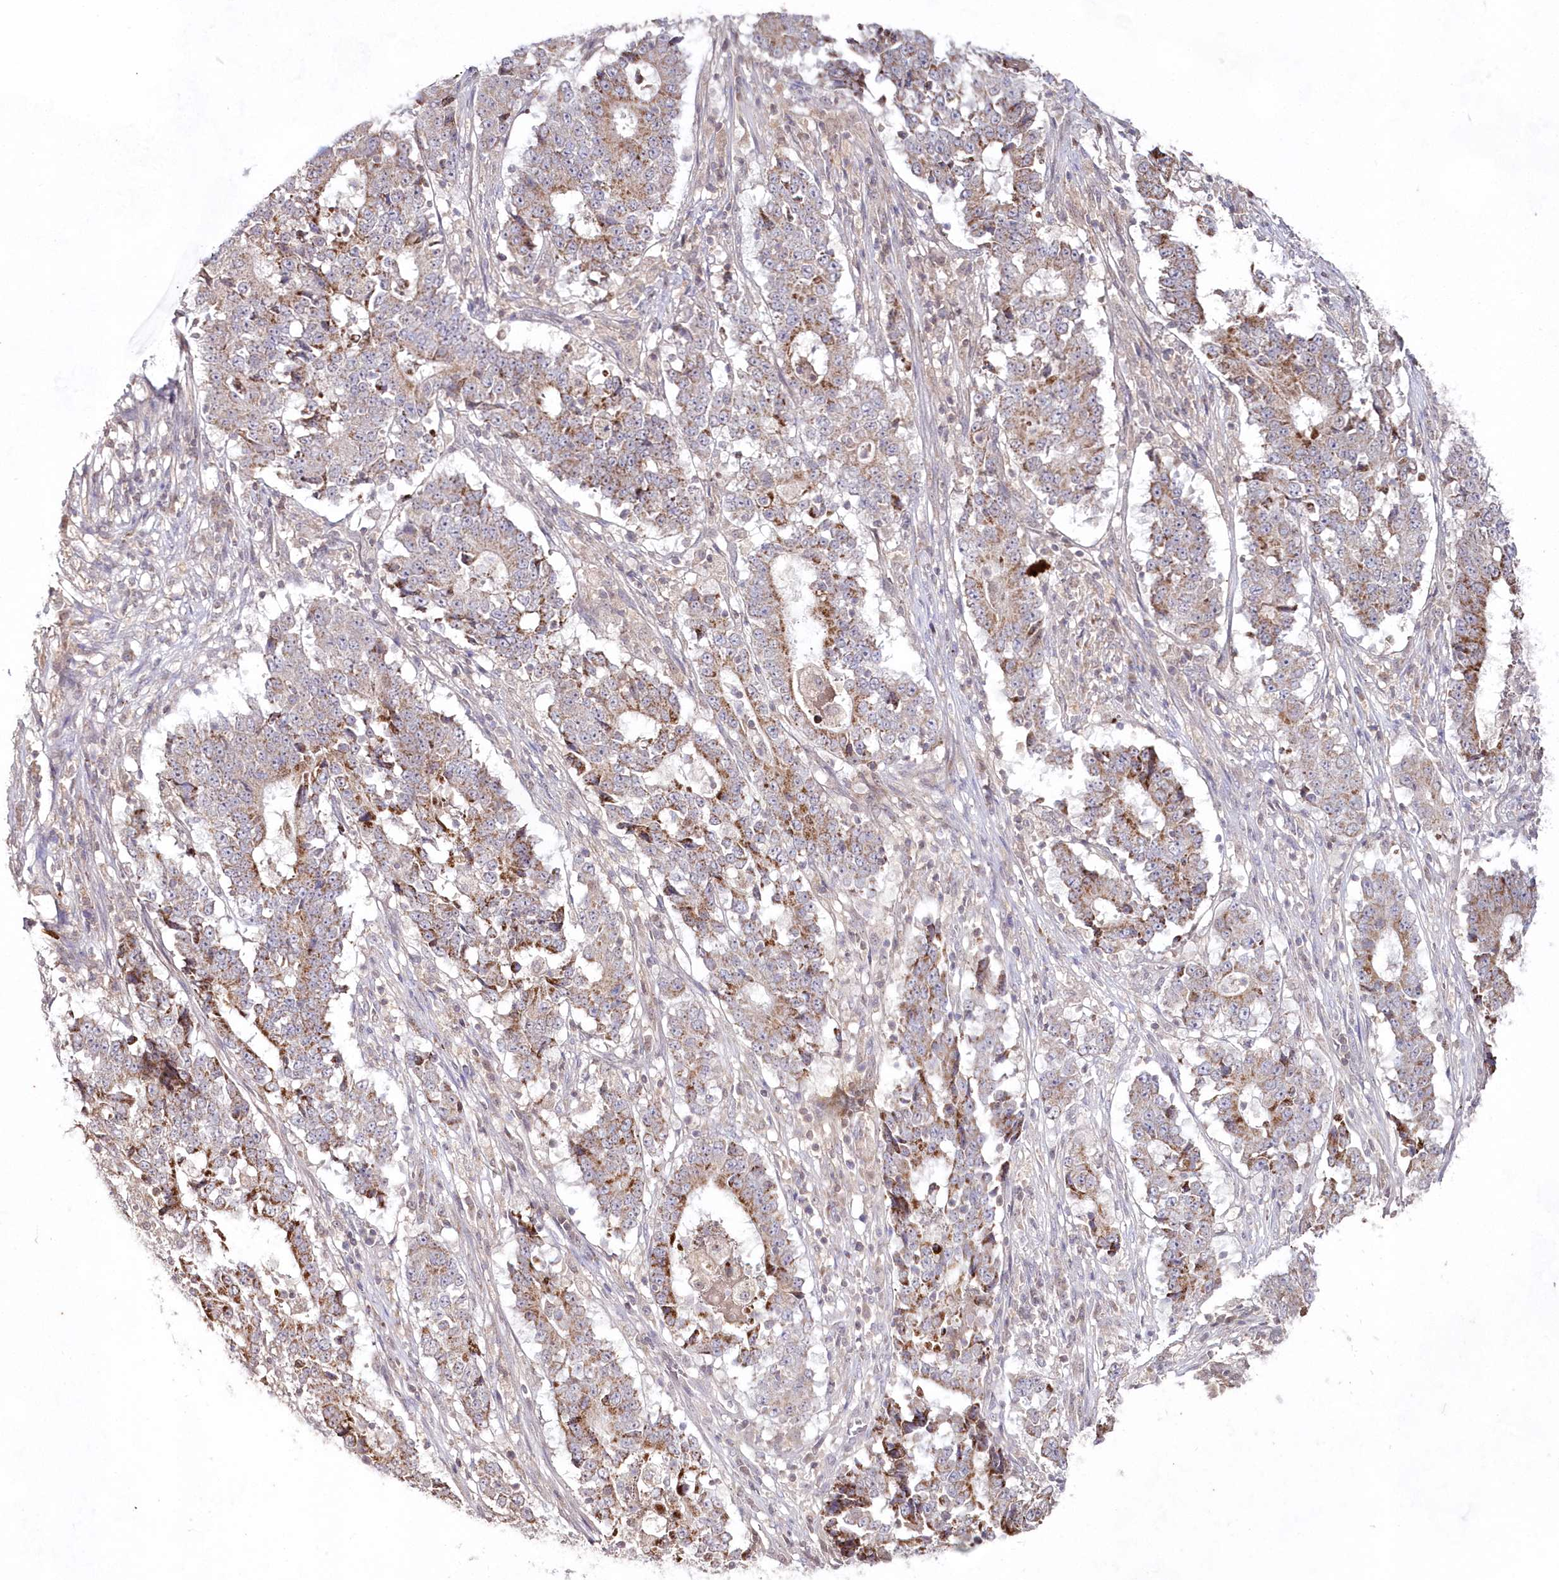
{"staining": {"intensity": "moderate", "quantity": "25%-75%", "location": "cytoplasmic/membranous"}, "tissue": "stomach cancer", "cell_type": "Tumor cells", "image_type": "cancer", "snomed": [{"axis": "morphology", "description": "Adenocarcinoma, NOS"}, {"axis": "topography", "description": "Stomach"}], "caption": "Stomach adenocarcinoma was stained to show a protein in brown. There is medium levels of moderate cytoplasmic/membranous positivity in about 25%-75% of tumor cells.", "gene": "IMPA1", "patient": {"sex": "male", "age": 59}}